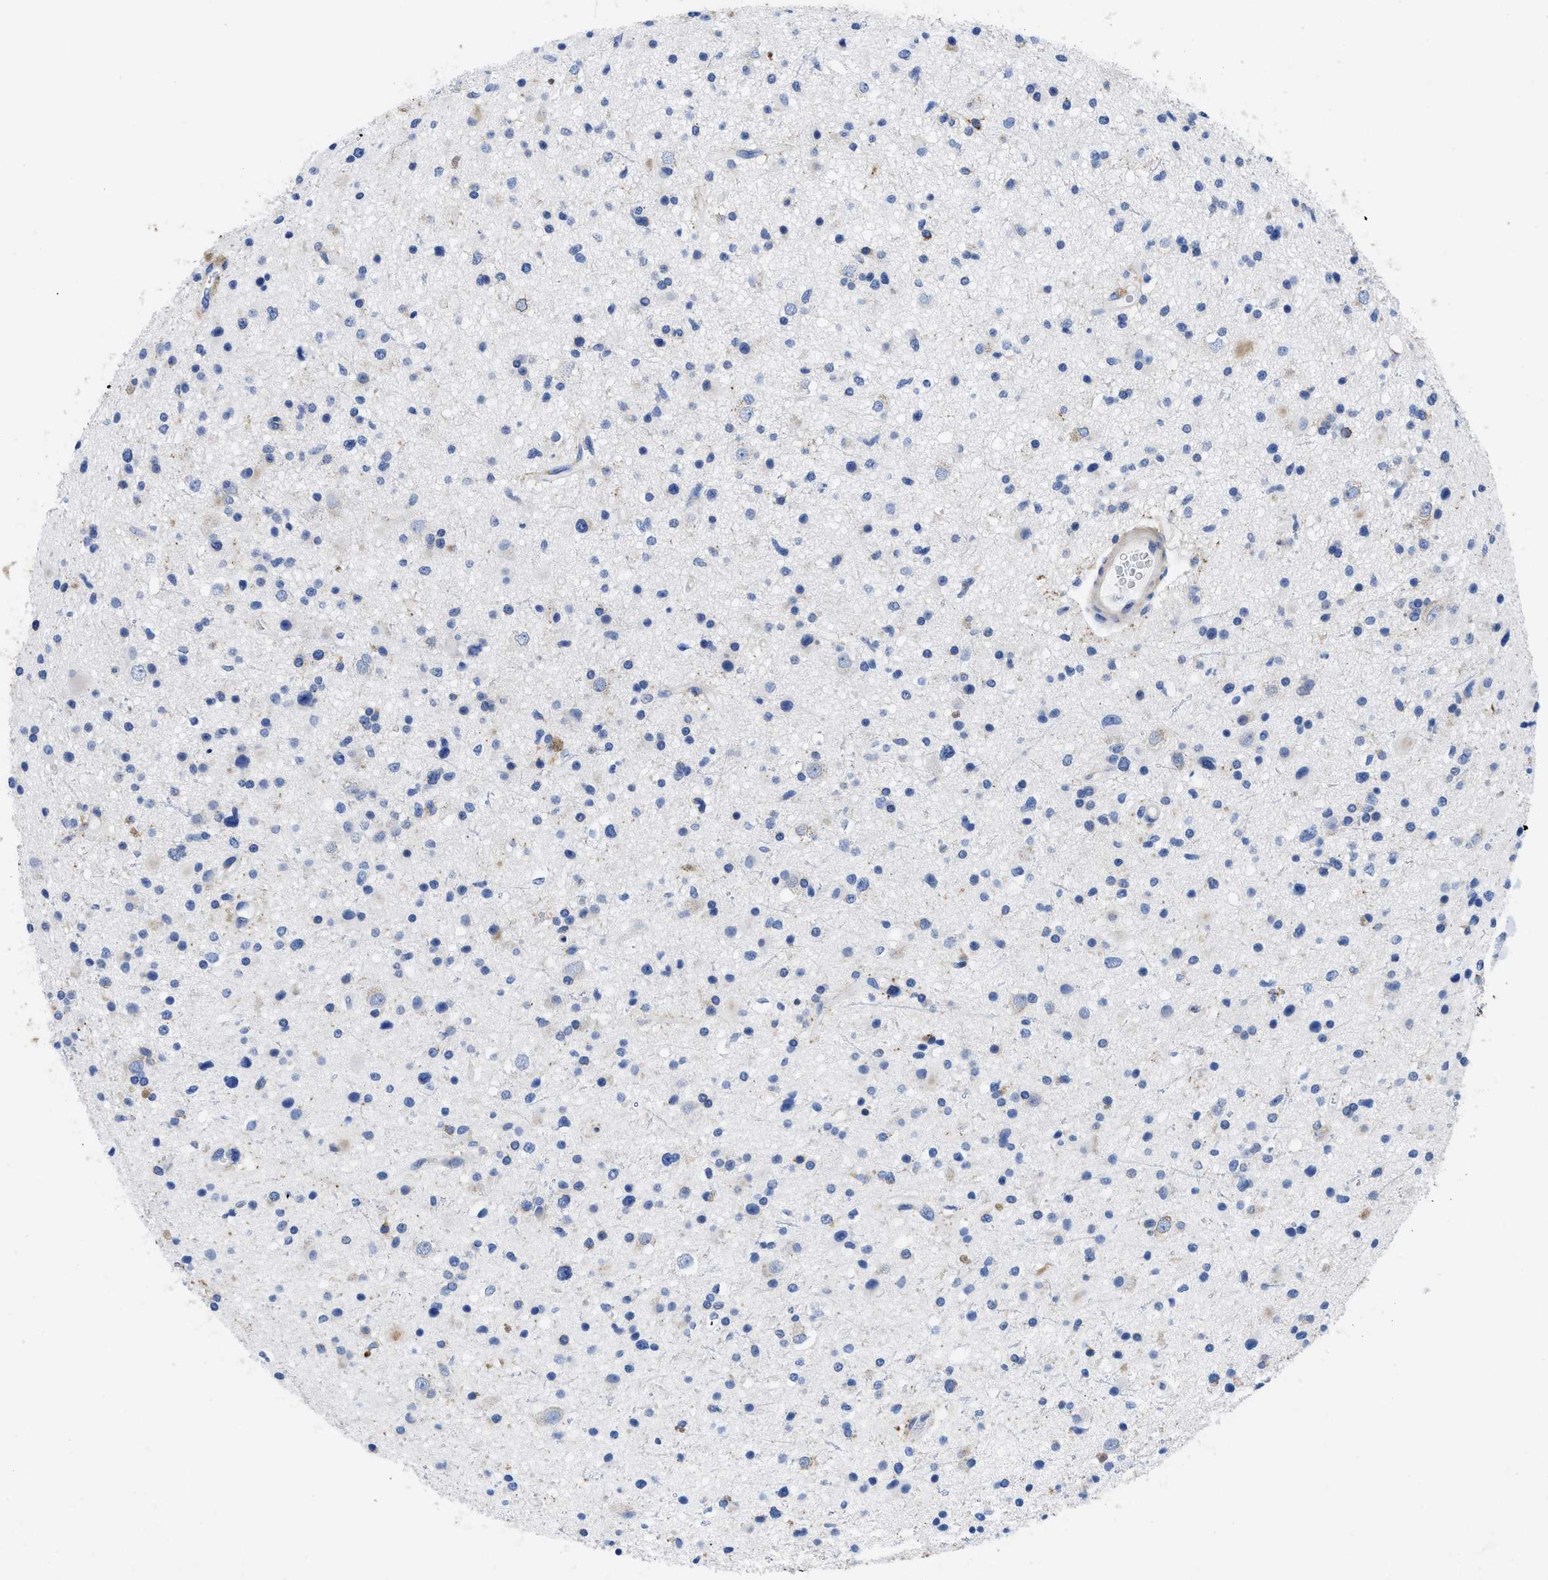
{"staining": {"intensity": "negative", "quantity": "none", "location": "none"}, "tissue": "glioma", "cell_type": "Tumor cells", "image_type": "cancer", "snomed": [{"axis": "morphology", "description": "Glioma, malignant, High grade"}, {"axis": "topography", "description": "Brain"}], "caption": "Protein analysis of malignant glioma (high-grade) shows no significant positivity in tumor cells.", "gene": "HLA-DPA1", "patient": {"sex": "male", "age": 33}}